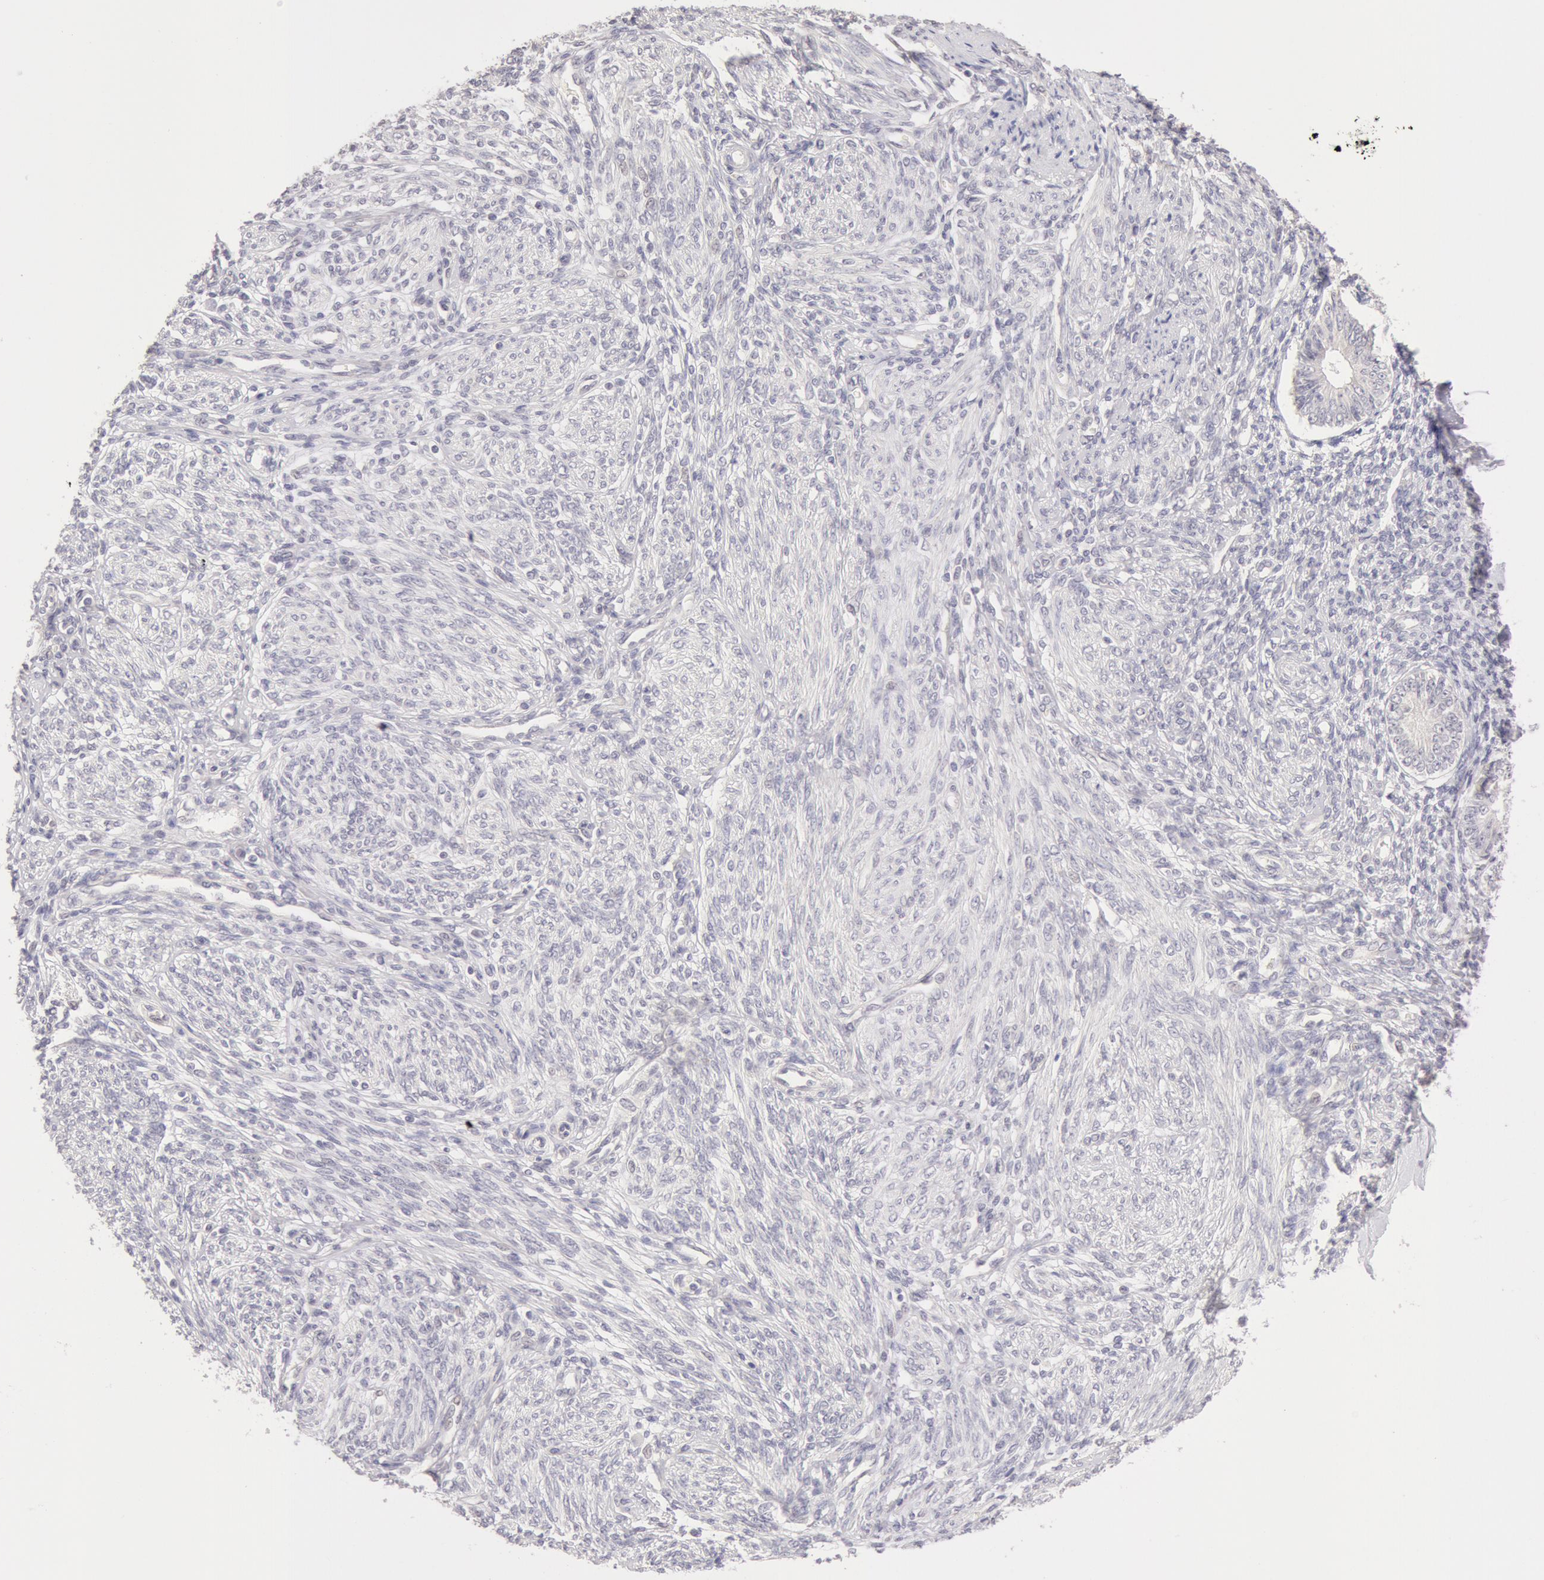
{"staining": {"intensity": "negative", "quantity": "none", "location": "none"}, "tissue": "endometrium", "cell_type": "Cells in endometrial stroma", "image_type": "normal", "snomed": [{"axis": "morphology", "description": "Normal tissue, NOS"}, {"axis": "topography", "description": "Endometrium"}], "caption": "This micrograph is of unremarkable endometrium stained with immunohistochemistry to label a protein in brown with the nuclei are counter-stained blue. There is no positivity in cells in endometrial stroma.", "gene": "ZNF597", "patient": {"sex": "female", "age": 82}}